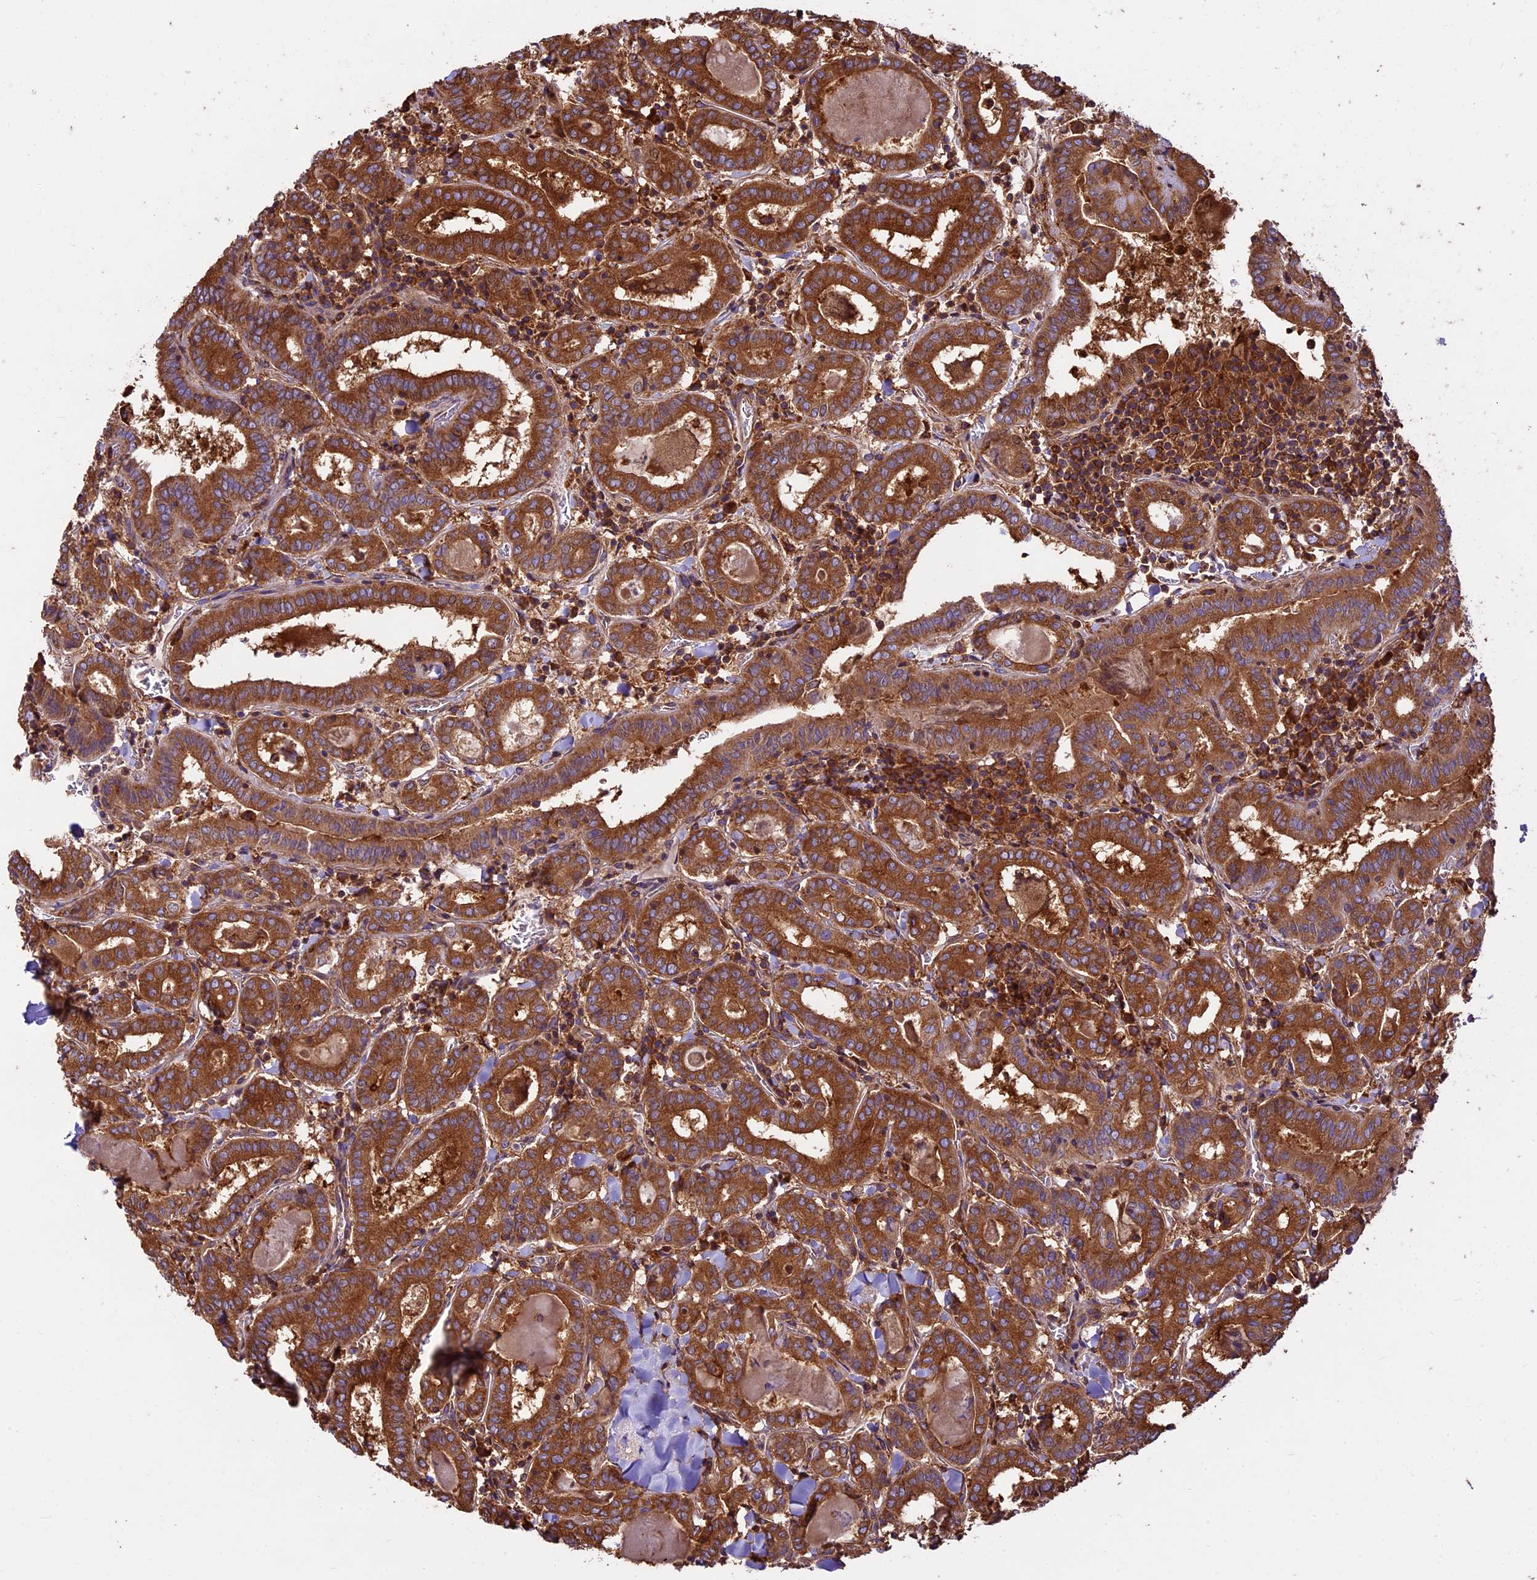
{"staining": {"intensity": "strong", "quantity": ">75%", "location": "cytoplasmic/membranous"}, "tissue": "thyroid cancer", "cell_type": "Tumor cells", "image_type": "cancer", "snomed": [{"axis": "morphology", "description": "Papillary adenocarcinoma, NOS"}, {"axis": "topography", "description": "Thyroid gland"}], "caption": "Brown immunohistochemical staining in human papillary adenocarcinoma (thyroid) reveals strong cytoplasmic/membranous positivity in approximately >75% of tumor cells. (DAB (3,3'-diaminobenzidine) IHC, brown staining for protein, blue staining for nuclei).", "gene": "KARS1", "patient": {"sex": "female", "age": 72}}